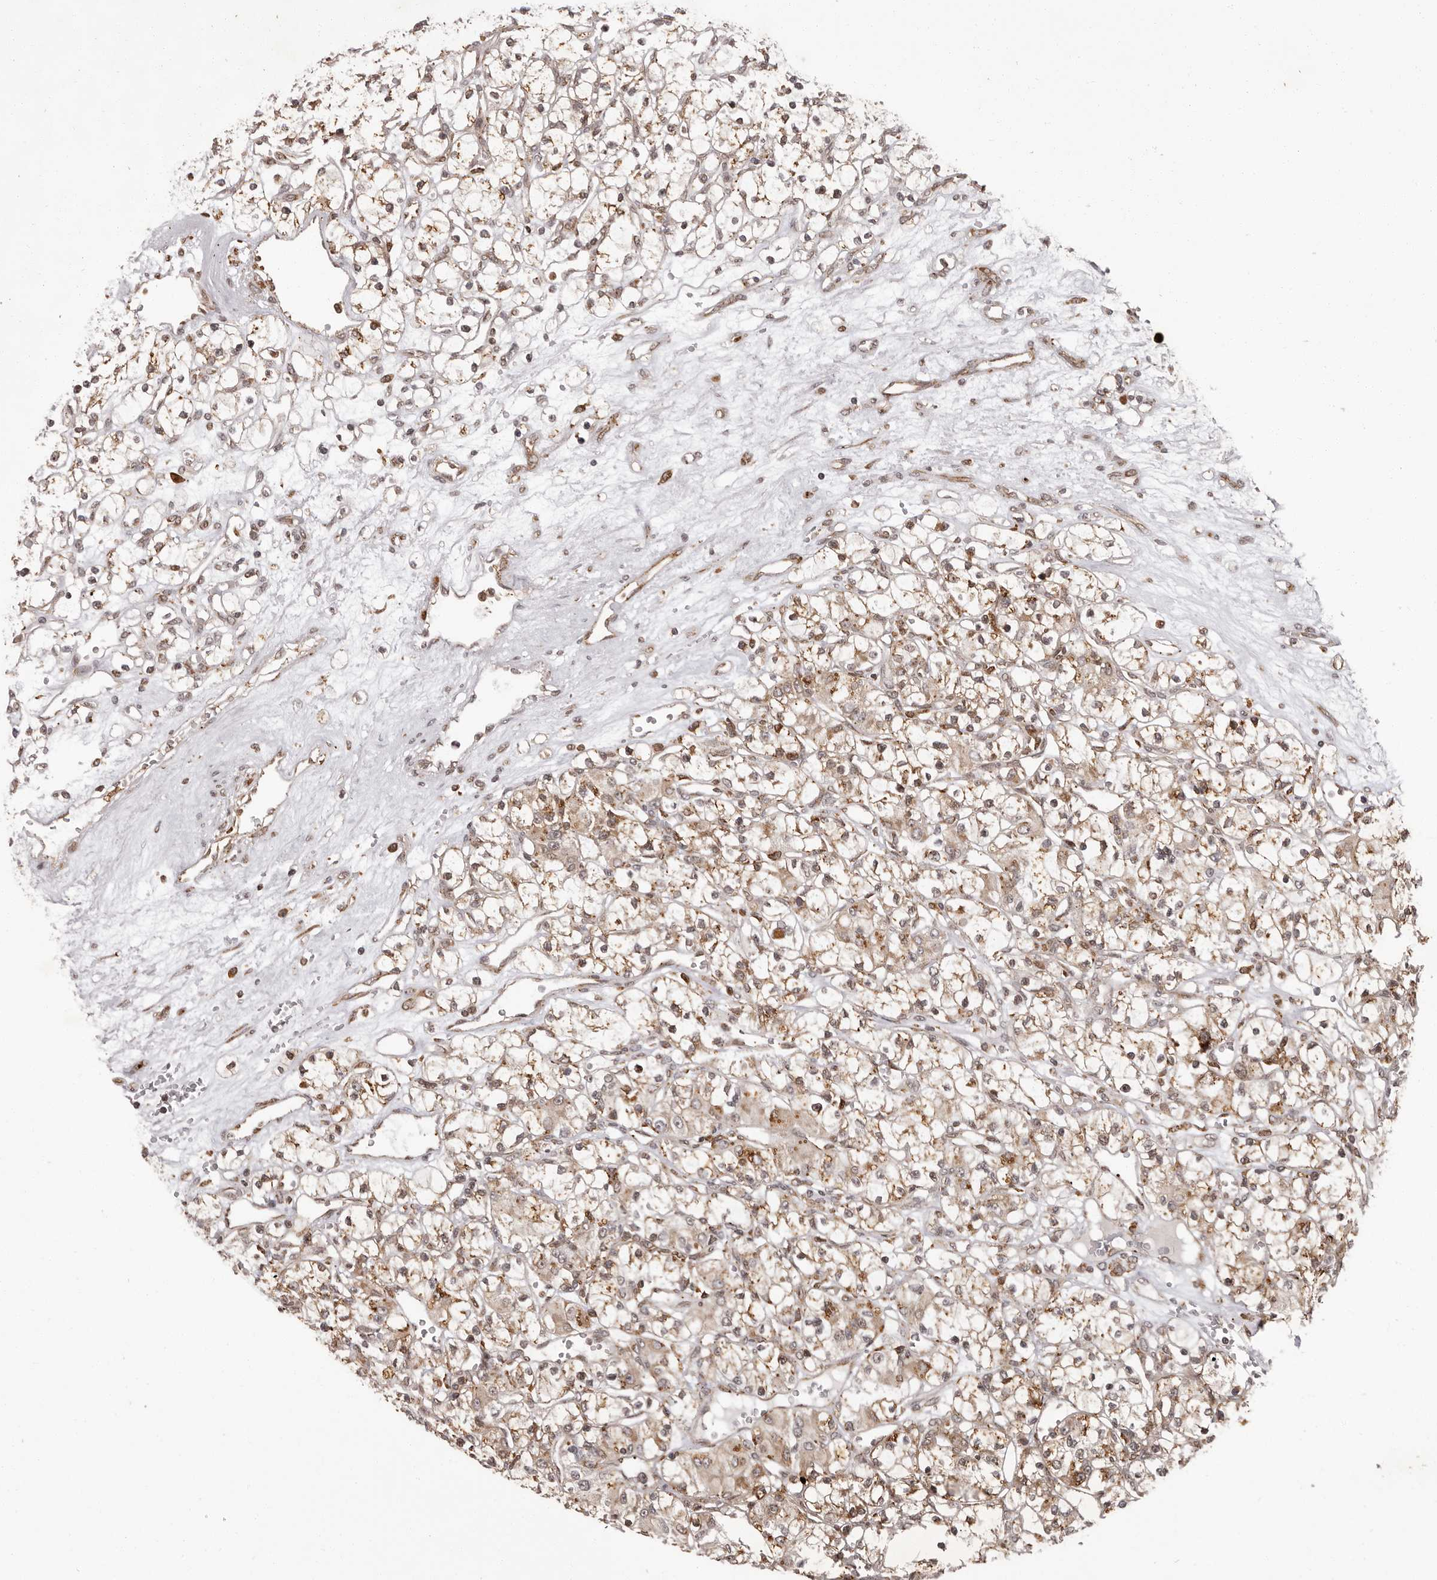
{"staining": {"intensity": "weak", "quantity": ">75%", "location": "cytoplasmic/membranous"}, "tissue": "renal cancer", "cell_type": "Tumor cells", "image_type": "cancer", "snomed": [{"axis": "morphology", "description": "Adenocarcinoma, NOS"}, {"axis": "topography", "description": "Kidney"}], "caption": "Renal cancer (adenocarcinoma) tissue displays weak cytoplasmic/membranous staining in about >75% of tumor cells, visualized by immunohistochemistry.", "gene": "IL32", "patient": {"sex": "female", "age": 59}}